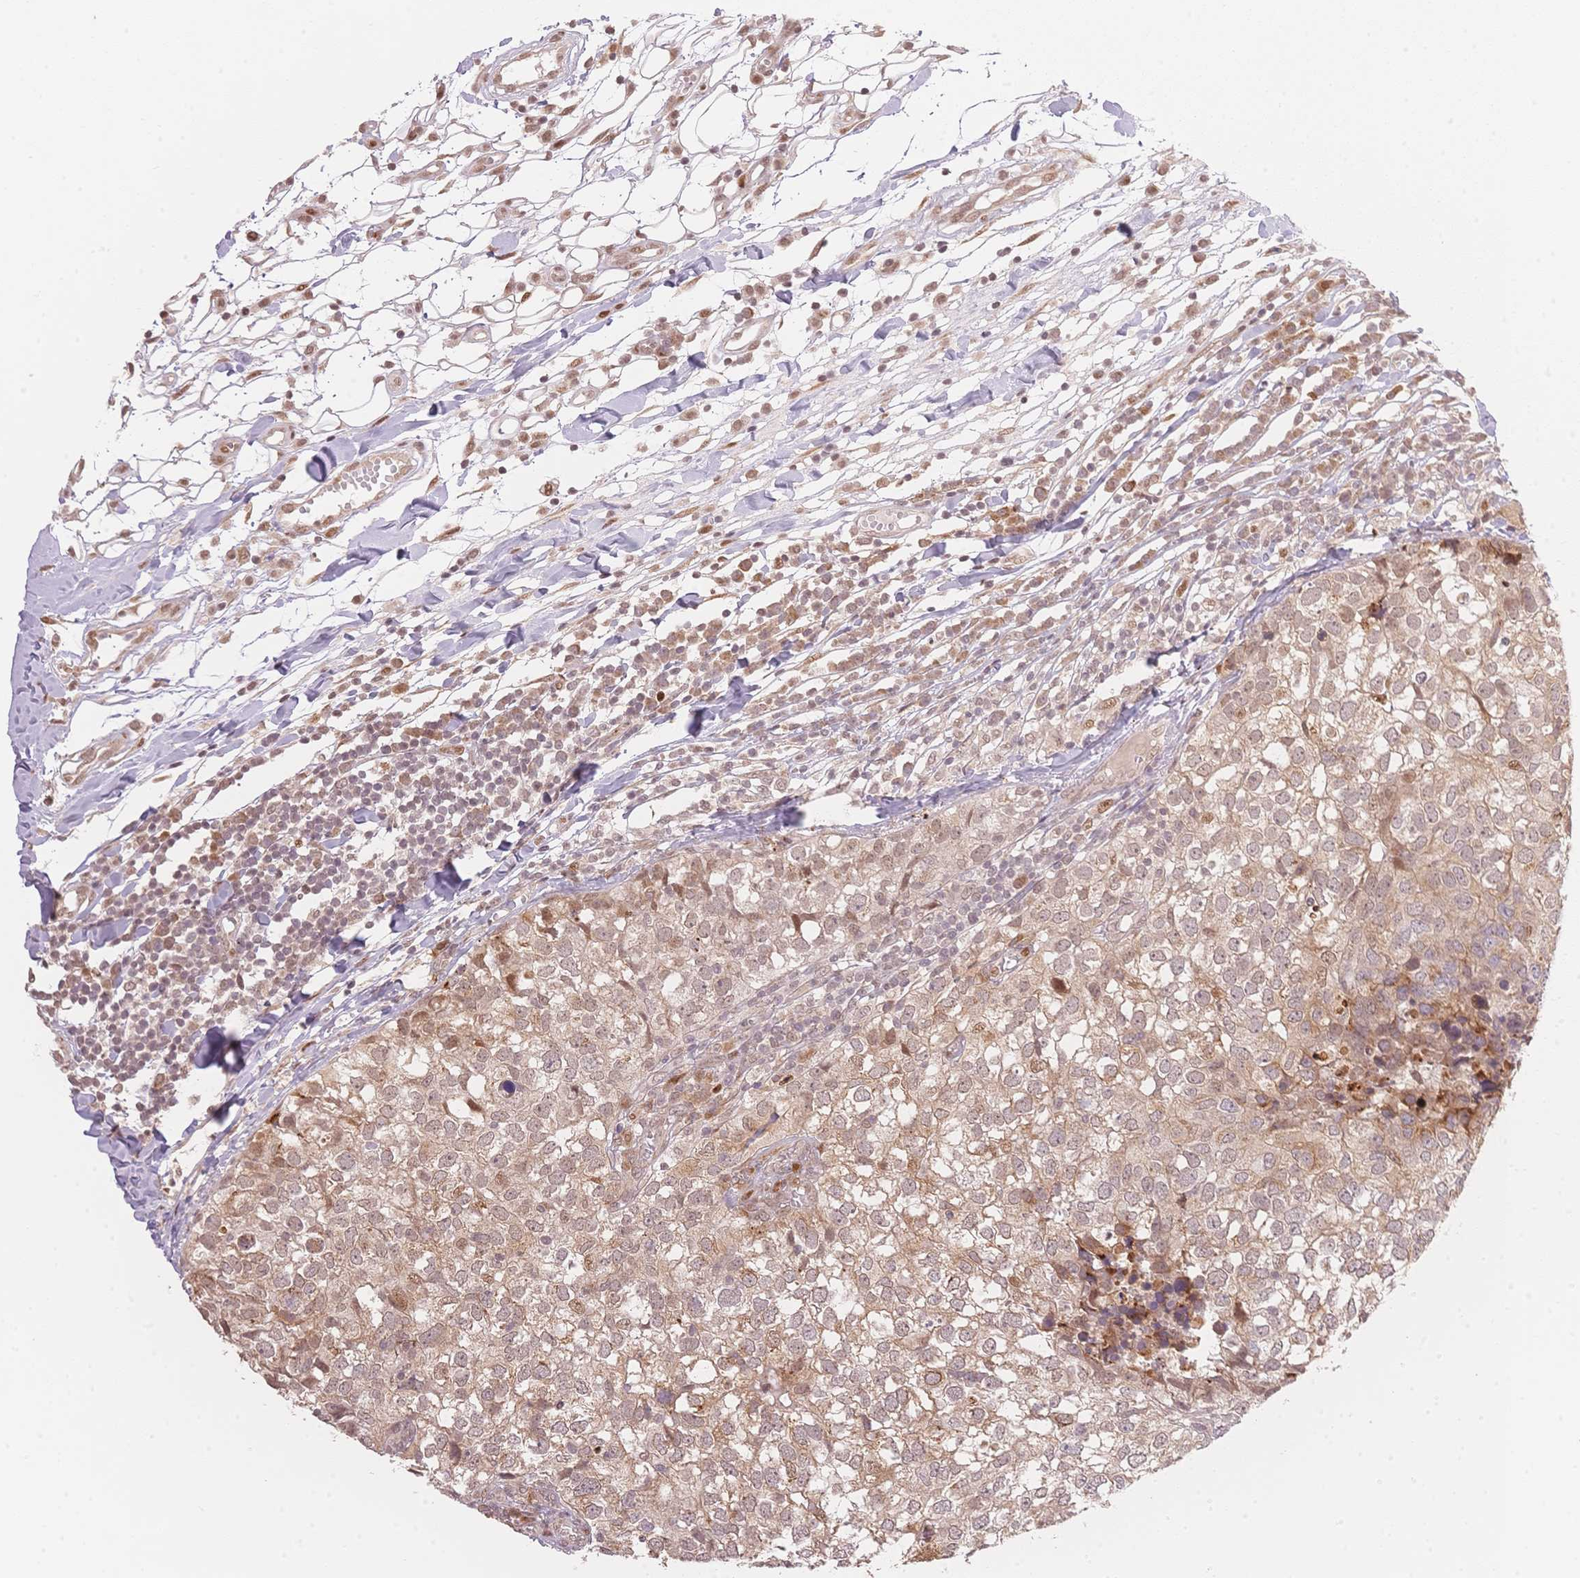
{"staining": {"intensity": "weak", "quantity": ">75%", "location": "cytoplasmic/membranous,nuclear"}, "tissue": "breast cancer", "cell_type": "Tumor cells", "image_type": "cancer", "snomed": [{"axis": "morphology", "description": "Duct carcinoma"}, {"axis": "topography", "description": "Breast"}], "caption": "DAB (3,3'-diaminobenzidine) immunohistochemical staining of invasive ductal carcinoma (breast) displays weak cytoplasmic/membranous and nuclear protein expression in approximately >75% of tumor cells. Ihc stains the protein in brown and the nuclei are stained blue.", "gene": "STK39", "patient": {"sex": "female", "age": 30}}